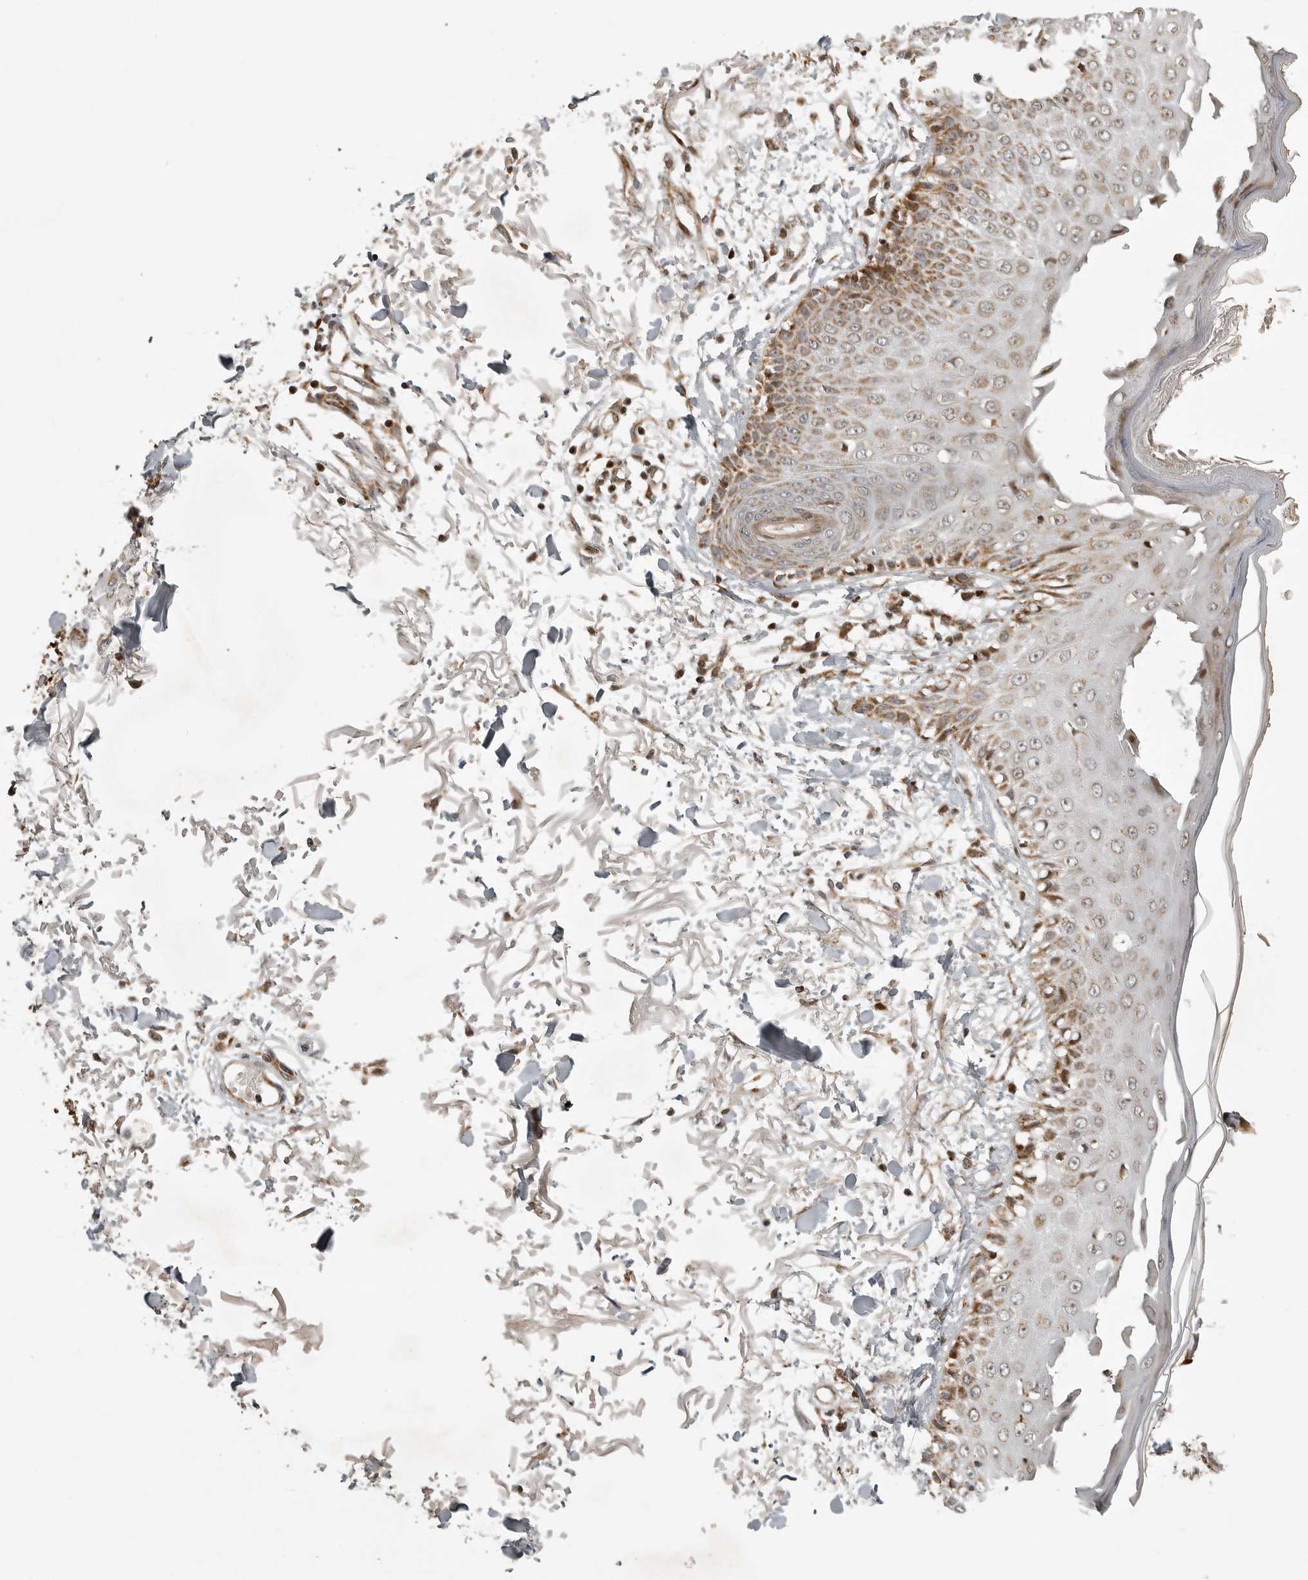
{"staining": {"intensity": "strong", "quantity": "25%-75%", "location": "cytoplasmic/membranous"}, "tissue": "skin", "cell_type": "Fibroblasts", "image_type": "normal", "snomed": [{"axis": "morphology", "description": "Normal tissue, NOS"}, {"axis": "morphology", "description": "Squamous cell carcinoma, NOS"}, {"axis": "topography", "description": "Skin"}, {"axis": "topography", "description": "Peripheral nerve tissue"}], "caption": "IHC histopathology image of unremarkable skin: skin stained using immunohistochemistry demonstrates high levels of strong protein expression localized specifically in the cytoplasmic/membranous of fibroblasts, appearing as a cytoplasmic/membranous brown color.", "gene": "NARS2", "patient": {"sex": "male", "age": 83}}